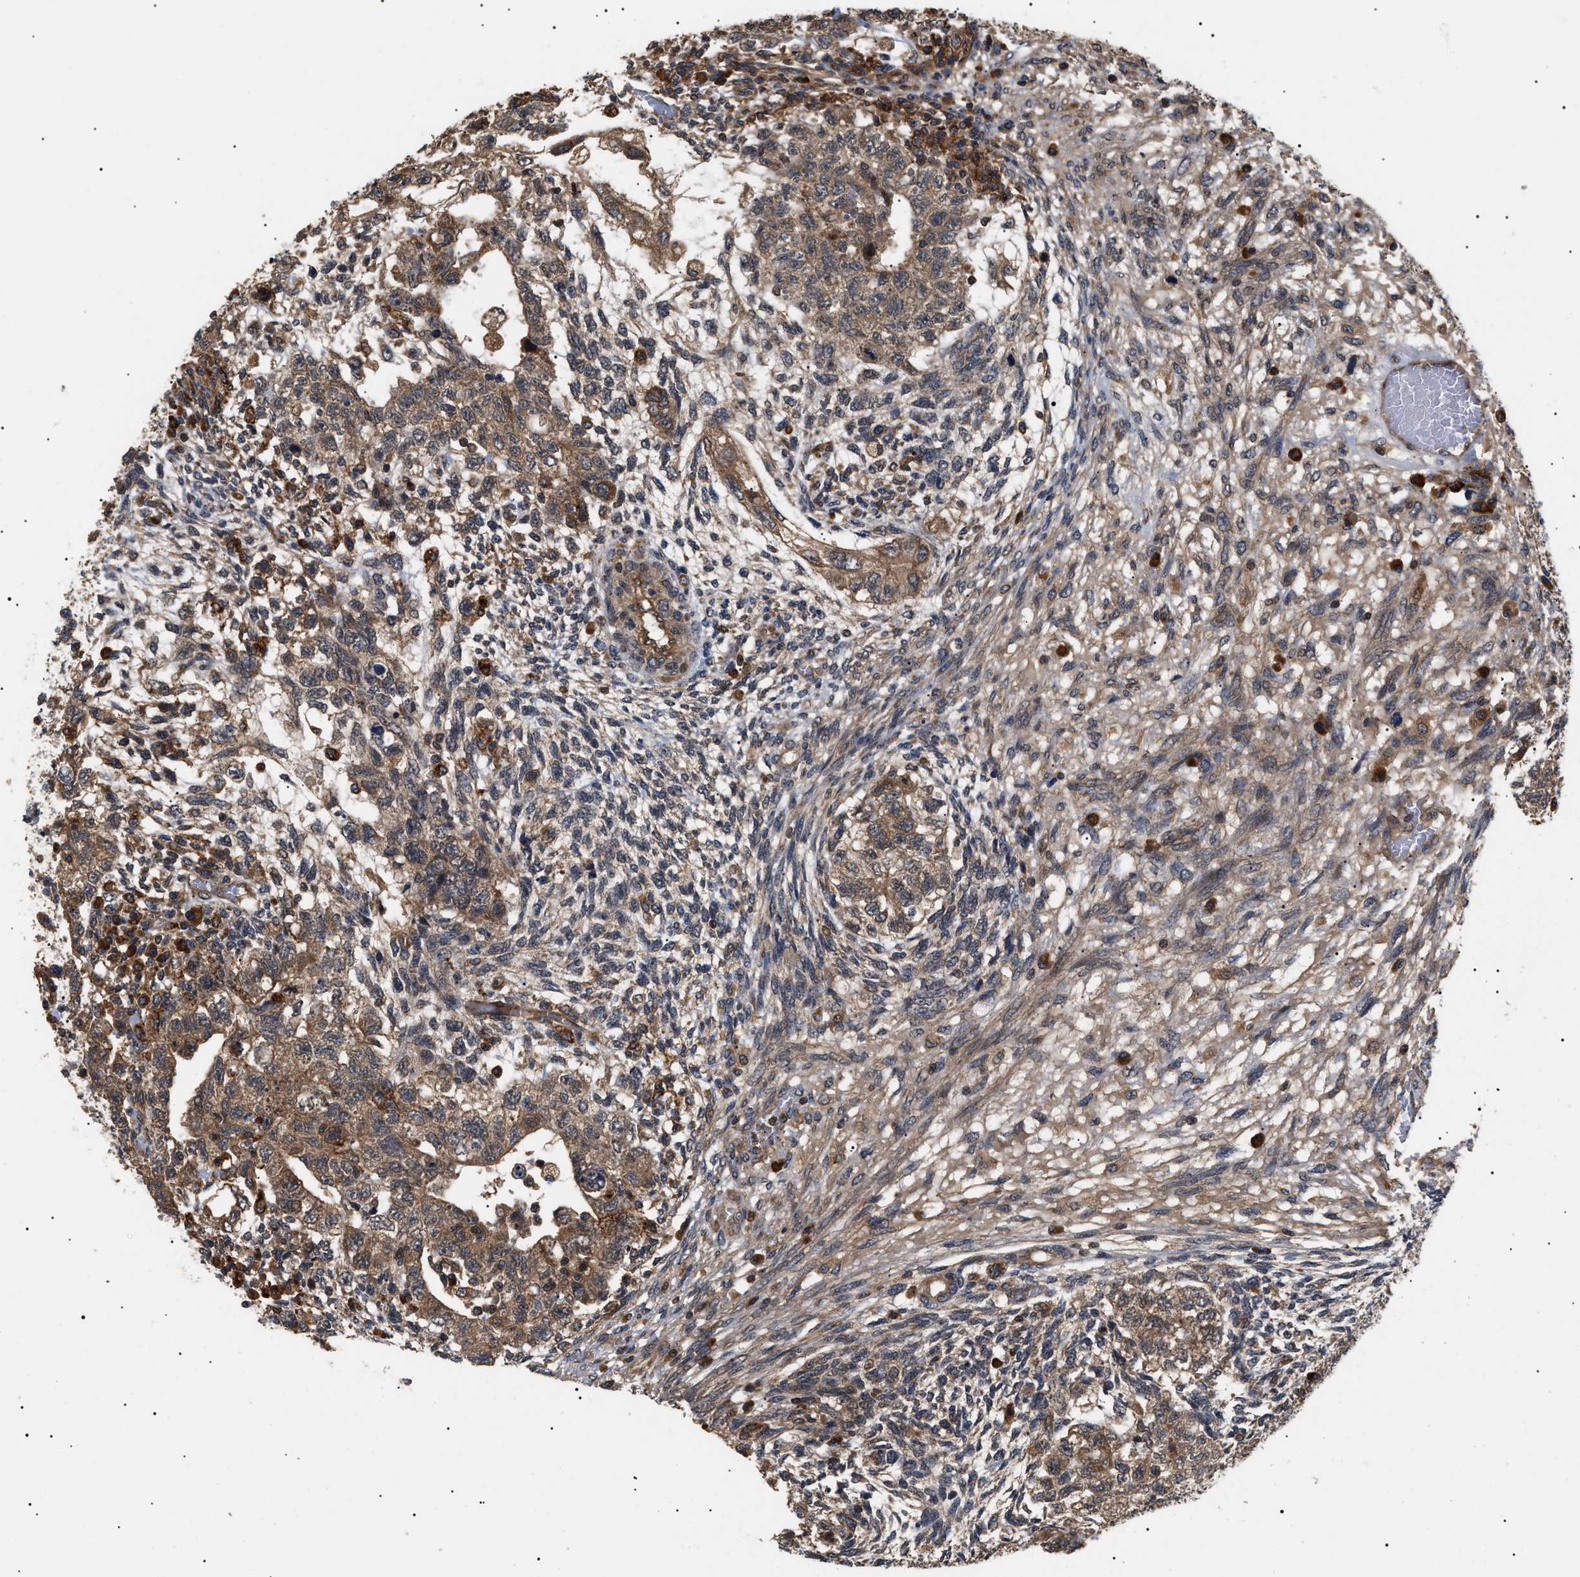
{"staining": {"intensity": "moderate", "quantity": ">75%", "location": "cytoplasmic/membranous"}, "tissue": "testis cancer", "cell_type": "Tumor cells", "image_type": "cancer", "snomed": [{"axis": "morphology", "description": "Normal tissue, NOS"}, {"axis": "morphology", "description": "Carcinoma, Embryonal, NOS"}, {"axis": "topography", "description": "Testis"}], "caption": "High-power microscopy captured an immunohistochemistry (IHC) image of embryonal carcinoma (testis), revealing moderate cytoplasmic/membranous staining in about >75% of tumor cells.", "gene": "ASTL", "patient": {"sex": "male", "age": 36}}